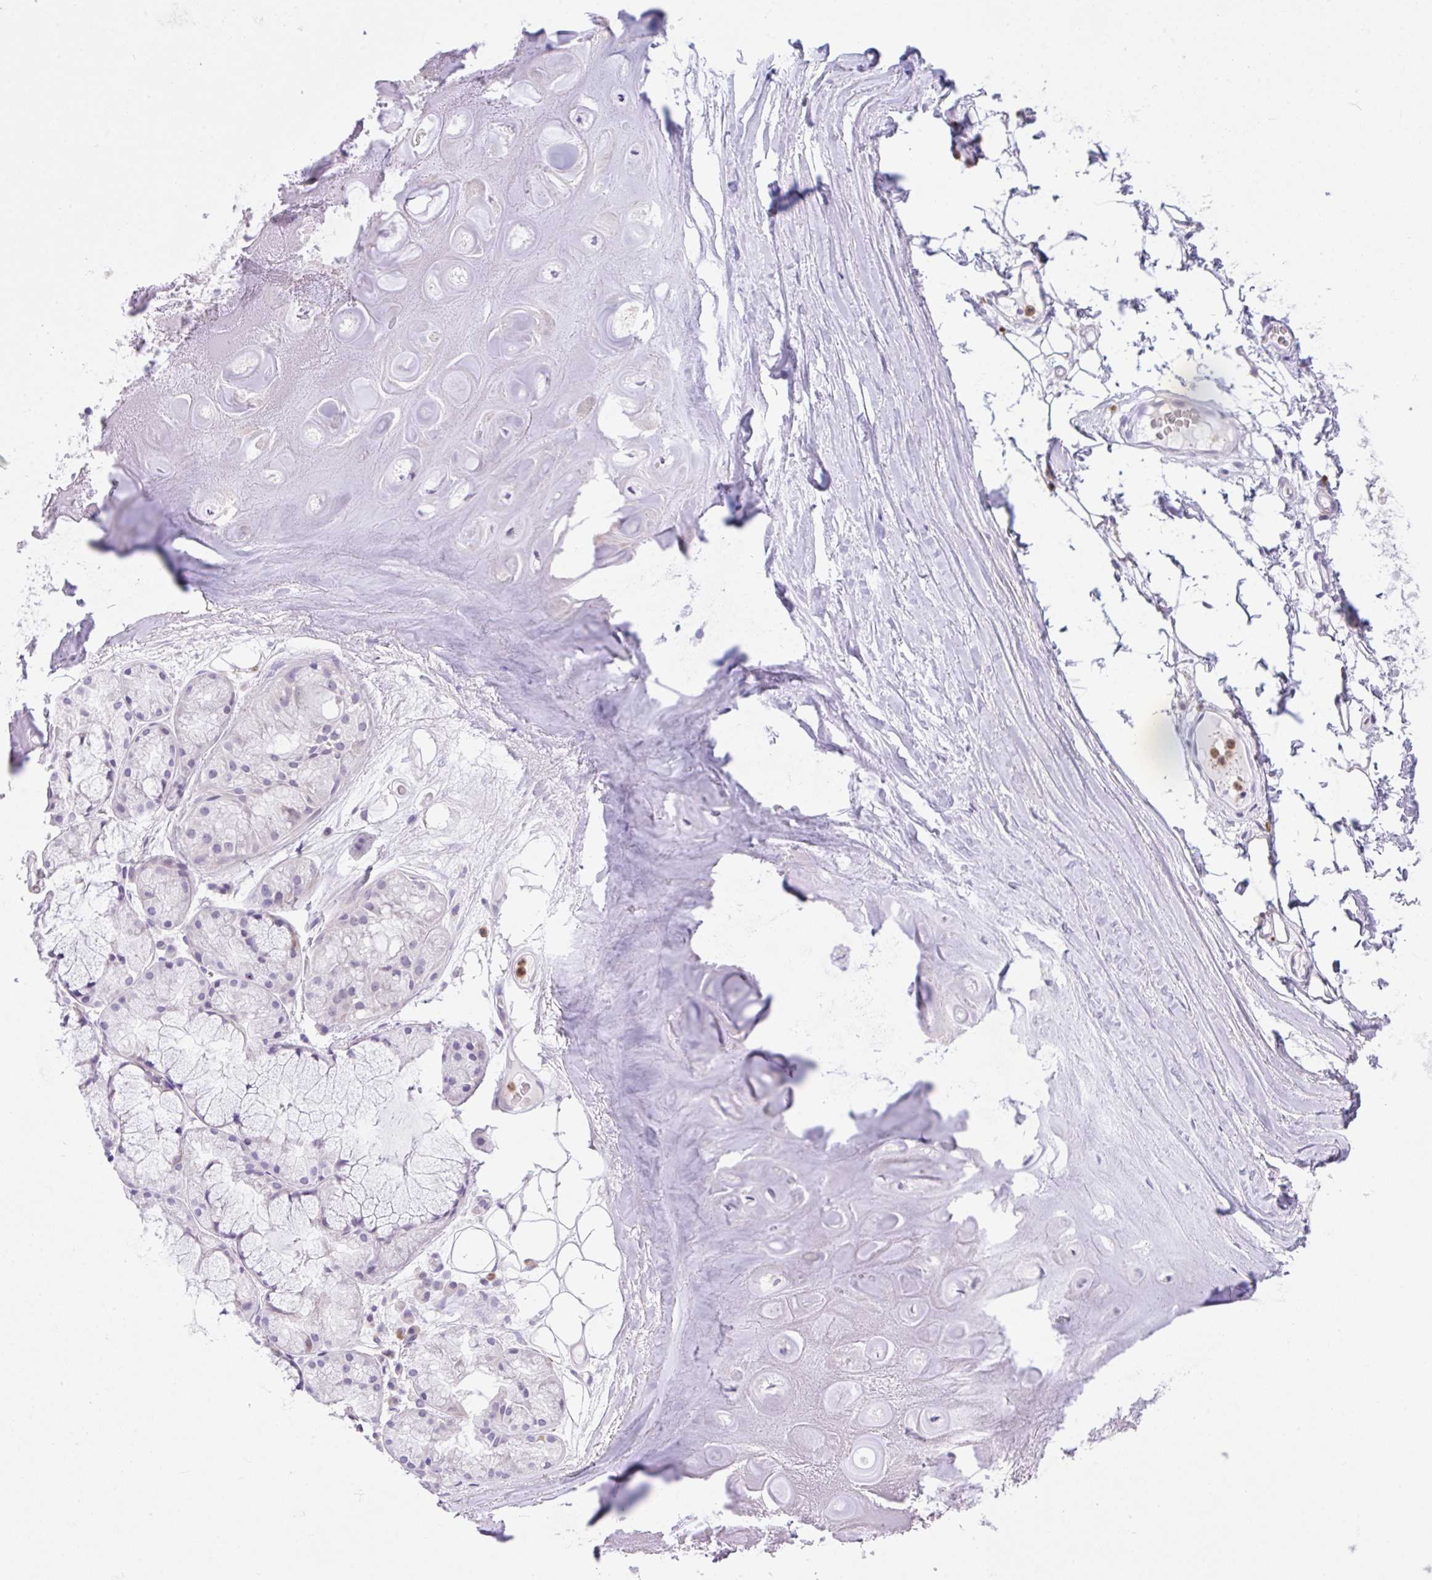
{"staining": {"intensity": "negative", "quantity": "none", "location": "none"}, "tissue": "adipose tissue", "cell_type": "Adipocytes", "image_type": "normal", "snomed": [{"axis": "morphology", "description": "Normal tissue, NOS"}, {"axis": "topography", "description": "Lymph node"}, {"axis": "topography", "description": "Cartilage tissue"}, {"axis": "topography", "description": "Nasopharynx"}], "caption": "Immunohistochemistry of unremarkable adipose tissue displays no expression in adipocytes. The staining was performed using DAB to visualize the protein expression in brown, while the nuclei were stained in blue with hematoxylin (Magnification: 20x).", "gene": "NCF1", "patient": {"sex": "male", "age": 63}}